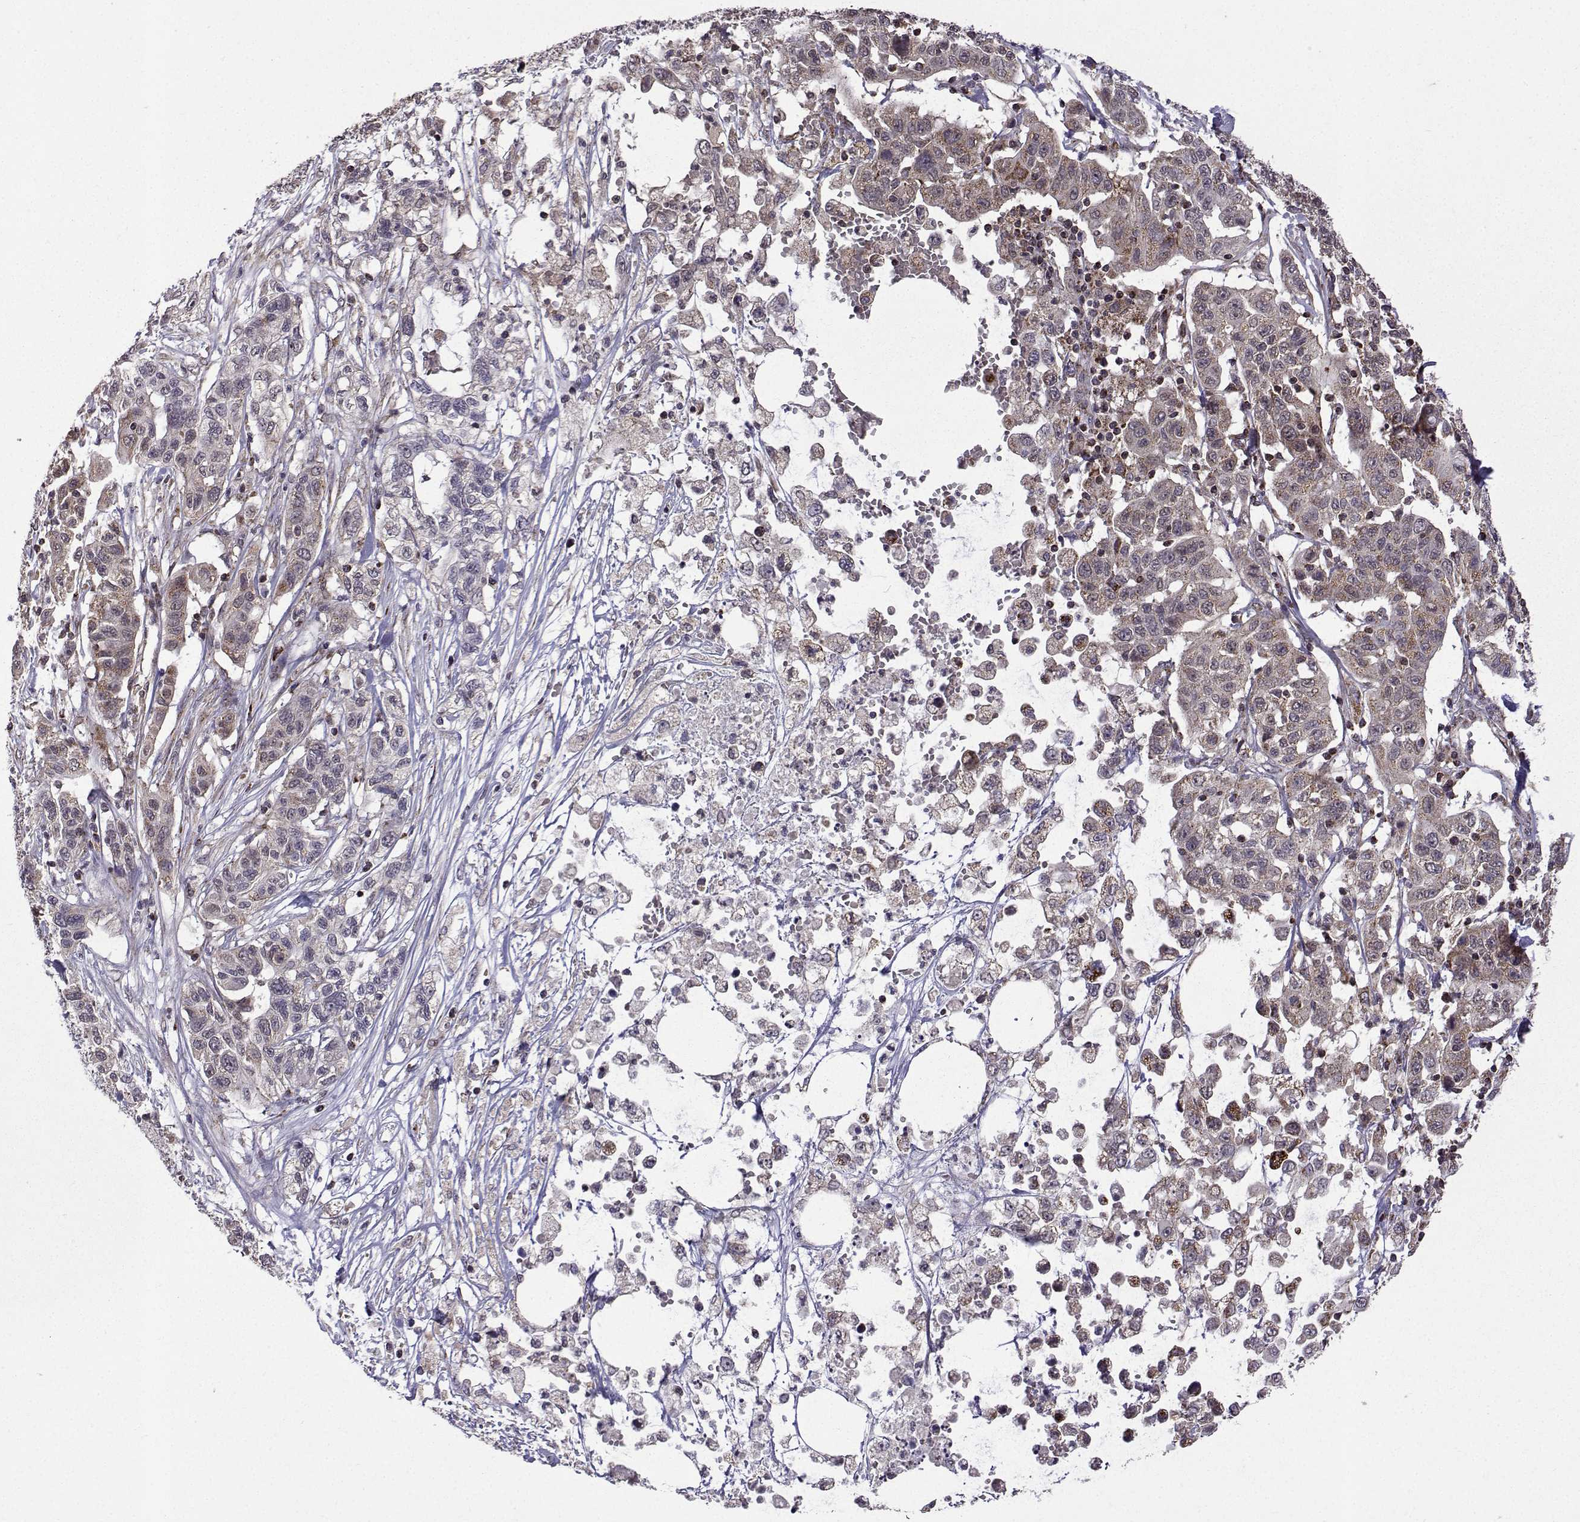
{"staining": {"intensity": "weak", "quantity": "25%-75%", "location": "cytoplasmic/membranous"}, "tissue": "liver cancer", "cell_type": "Tumor cells", "image_type": "cancer", "snomed": [{"axis": "morphology", "description": "Adenocarcinoma, NOS"}, {"axis": "morphology", "description": "Cholangiocarcinoma"}, {"axis": "topography", "description": "Liver"}], "caption": "High-magnification brightfield microscopy of liver cancer (cholangiocarcinoma) stained with DAB (3,3'-diaminobenzidine) (brown) and counterstained with hematoxylin (blue). tumor cells exhibit weak cytoplasmic/membranous expression is seen in approximately25%-75% of cells.", "gene": "TAB2", "patient": {"sex": "male", "age": 64}}